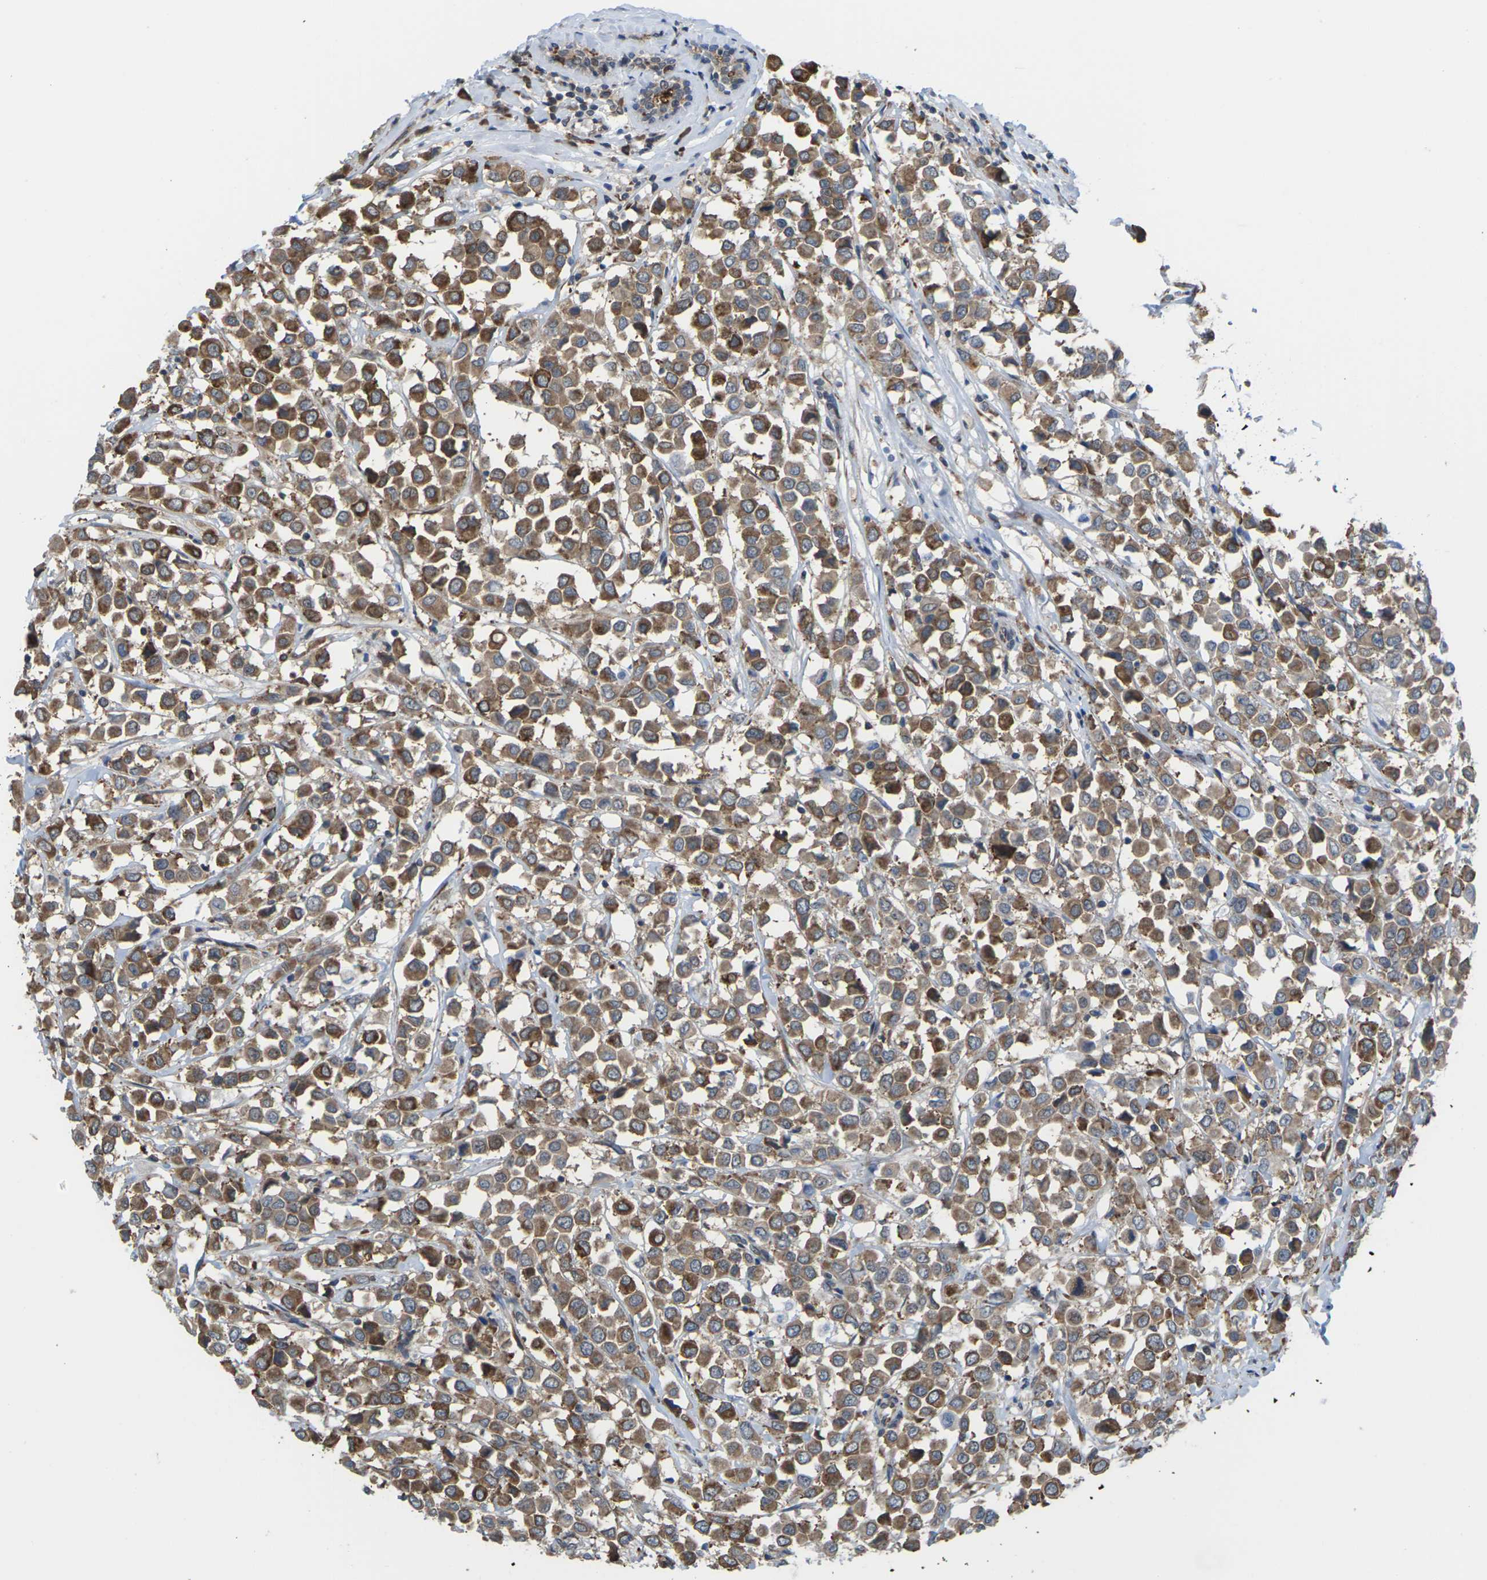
{"staining": {"intensity": "moderate", "quantity": ">75%", "location": "cytoplasmic/membranous"}, "tissue": "breast cancer", "cell_type": "Tumor cells", "image_type": "cancer", "snomed": [{"axis": "morphology", "description": "Duct carcinoma"}, {"axis": "topography", "description": "Breast"}], "caption": "Breast cancer (infiltrating ductal carcinoma) tissue exhibits moderate cytoplasmic/membranous staining in approximately >75% of tumor cells", "gene": "PDZK1IP1", "patient": {"sex": "female", "age": 61}}